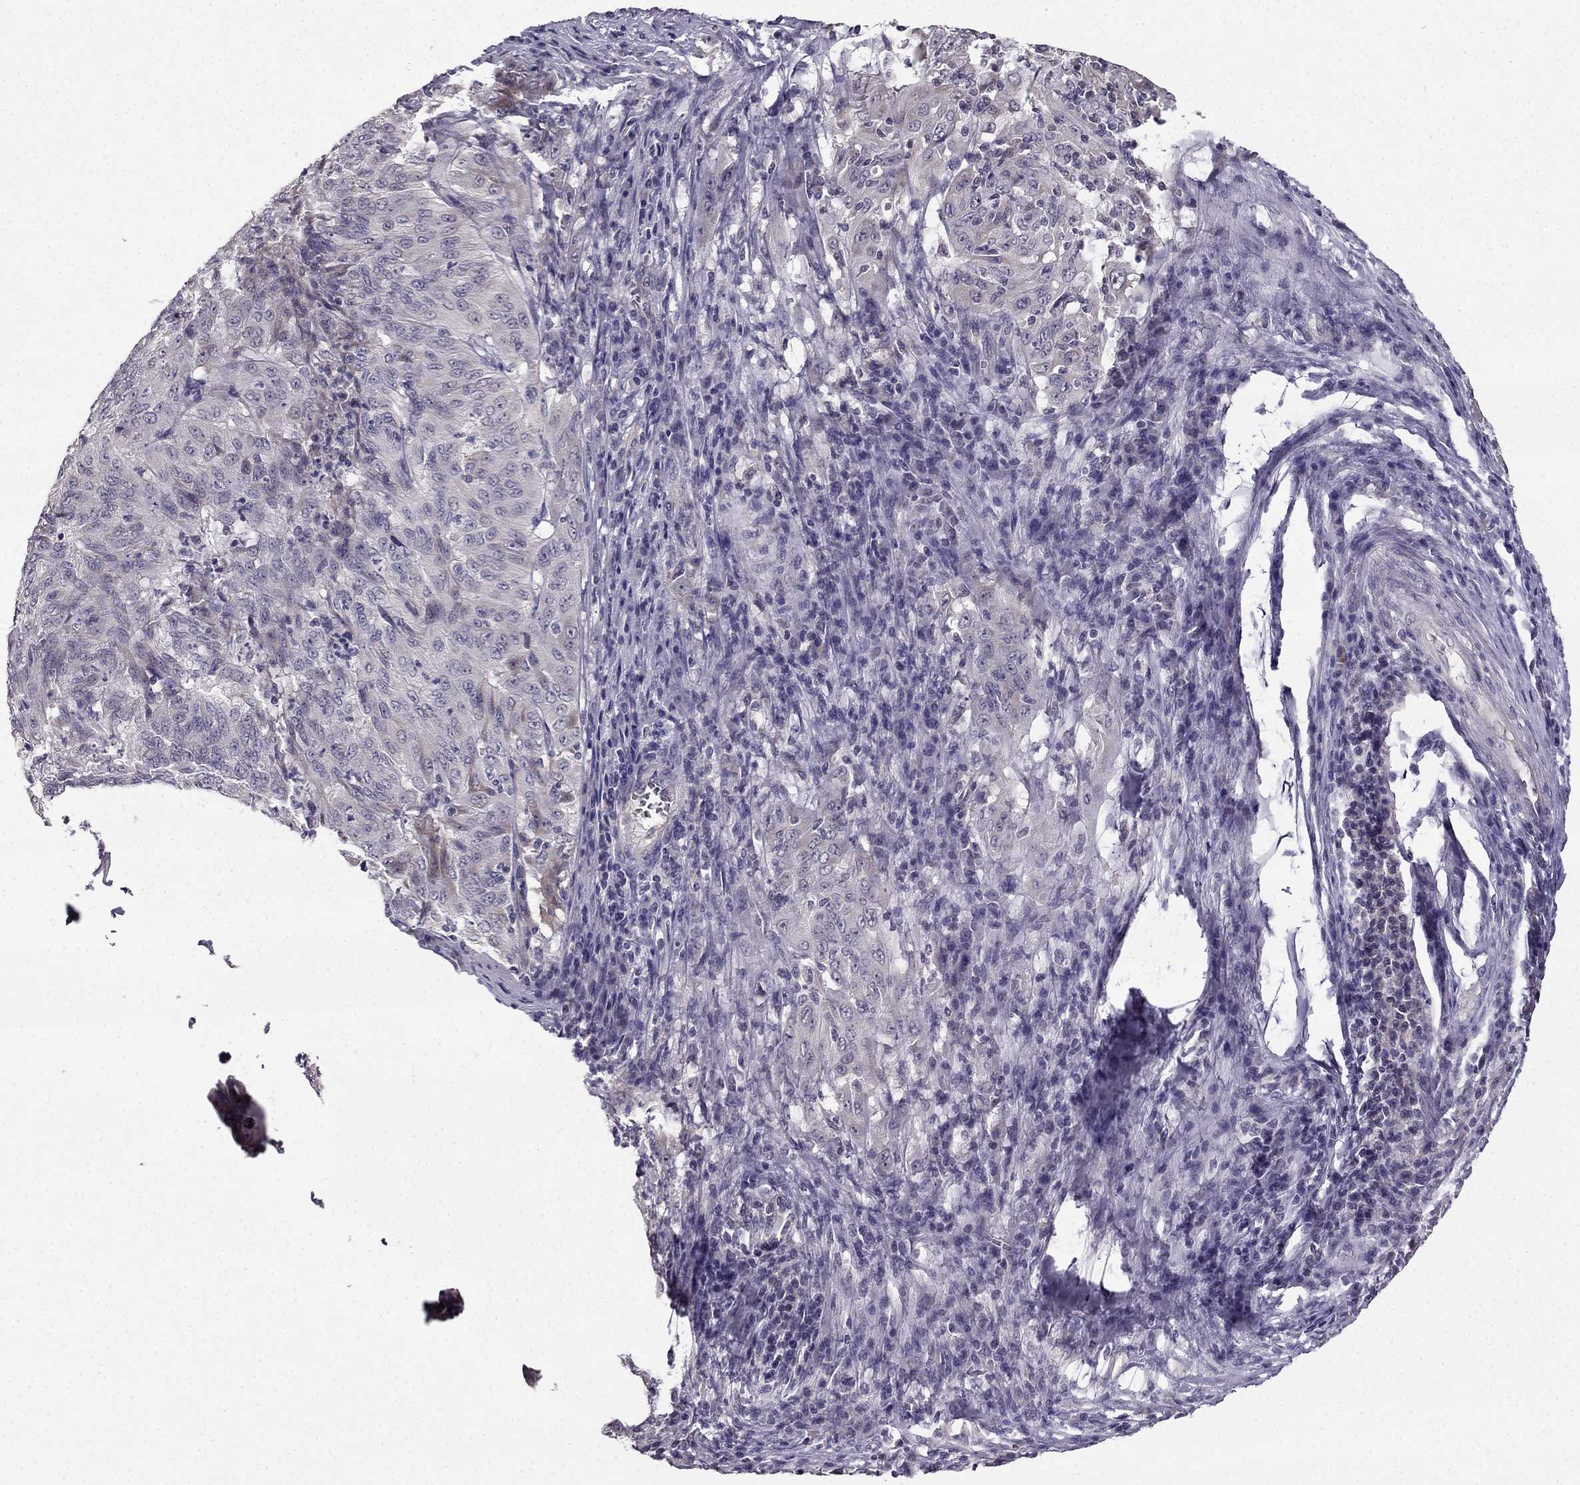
{"staining": {"intensity": "negative", "quantity": "none", "location": "none"}, "tissue": "pancreatic cancer", "cell_type": "Tumor cells", "image_type": "cancer", "snomed": [{"axis": "morphology", "description": "Adenocarcinoma, NOS"}, {"axis": "topography", "description": "Pancreas"}], "caption": "A photomicrograph of pancreatic cancer stained for a protein displays no brown staining in tumor cells. Brightfield microscopy of IHC stained with DAB (brown) and hematoxylin (blue), captured at high magnification.", "gene": "TSPYL5", "patient": {"sex": "male", "age": 63}}